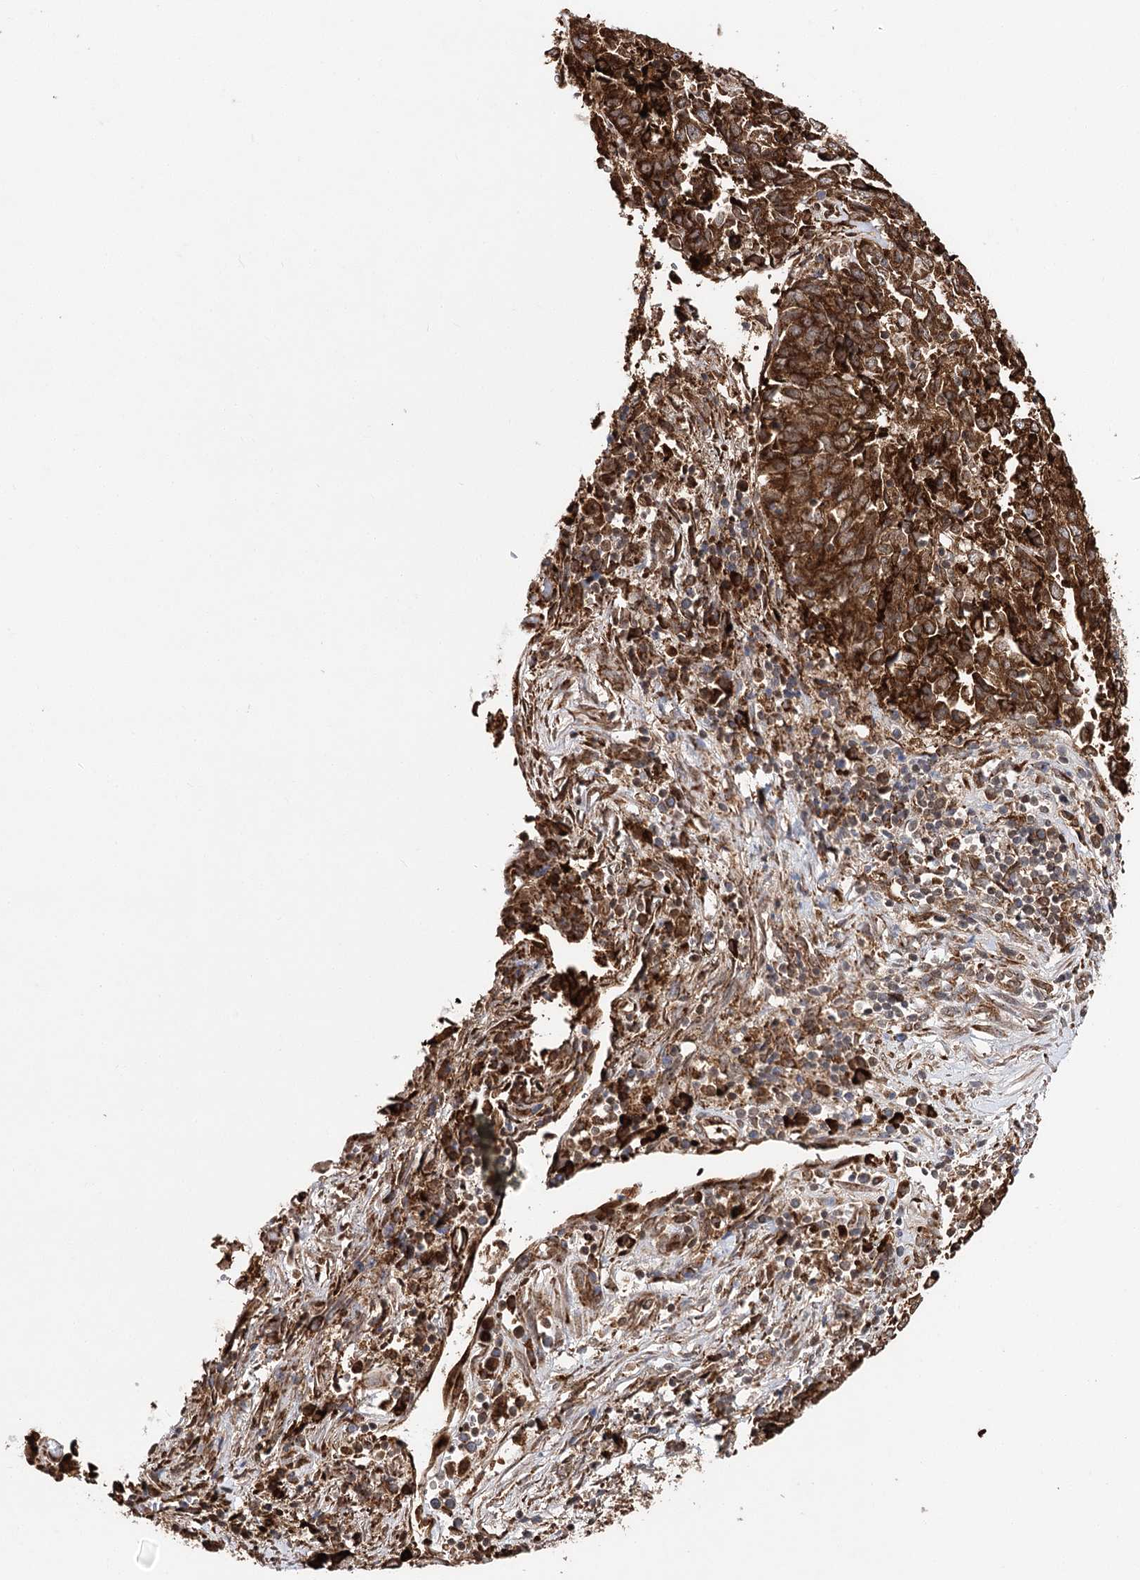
{"staining": {"intensity": "strong", "quantity": ">75%", "location": "cytoplasmic/membranous"}, "tissue": "endometrial cancer", "cell_type": "Tumor cells", "image_type": "cancer", "snomed": [{"axis": "morphology", "description": "Adenocarcinoma, NOS"}, {"axis": "topography", "description": "Endometrium"}], "caption": "This is a histology image of immunohistochemistry (IHC) staining of endometrial cancer (adenocarcinoma), which shows strong expression in the cytoplasmic/membranous of tumor cells.", "gene": "DNAJB14", "patient": {"sex": "female", "age": 80}}